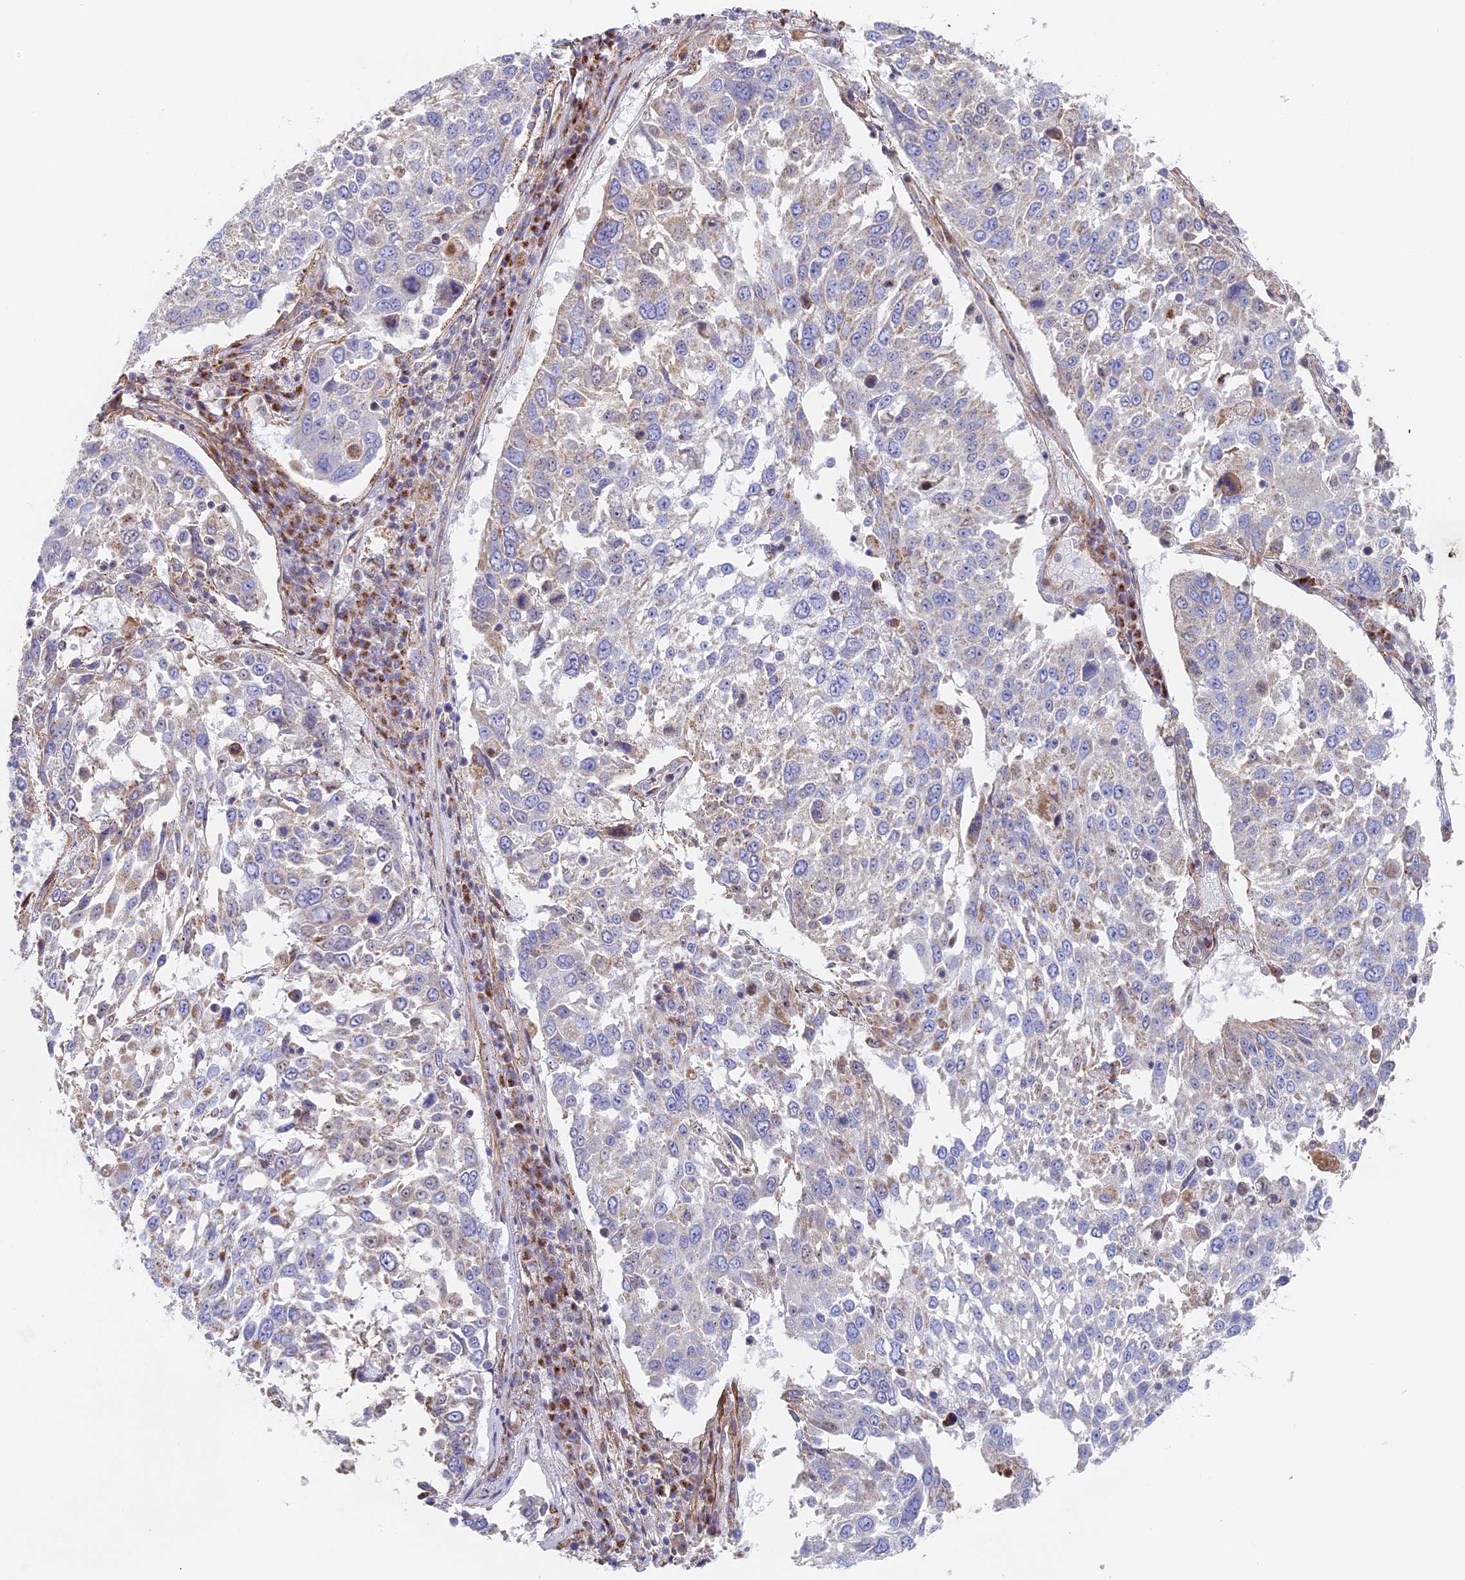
{"staining": {"intensity": "negative", "quantity": "none", "location": "none"}, "tissue": "lung cancer", "cell_type": "Tumor cells", "image_type": "cancer", "snomed": [{"axis": "morphology", "description": "Squamous cell carcinoma, NOS"}, {"axis": "topography", "description": "Lung"}], "caption": "Immunohistochemical staining of human lung cancer (squamous cell carcinoma) shows no significant positivity in tumor cells.", "gene": "DDA1", "patient": {"sex": "male", "age": 65}}